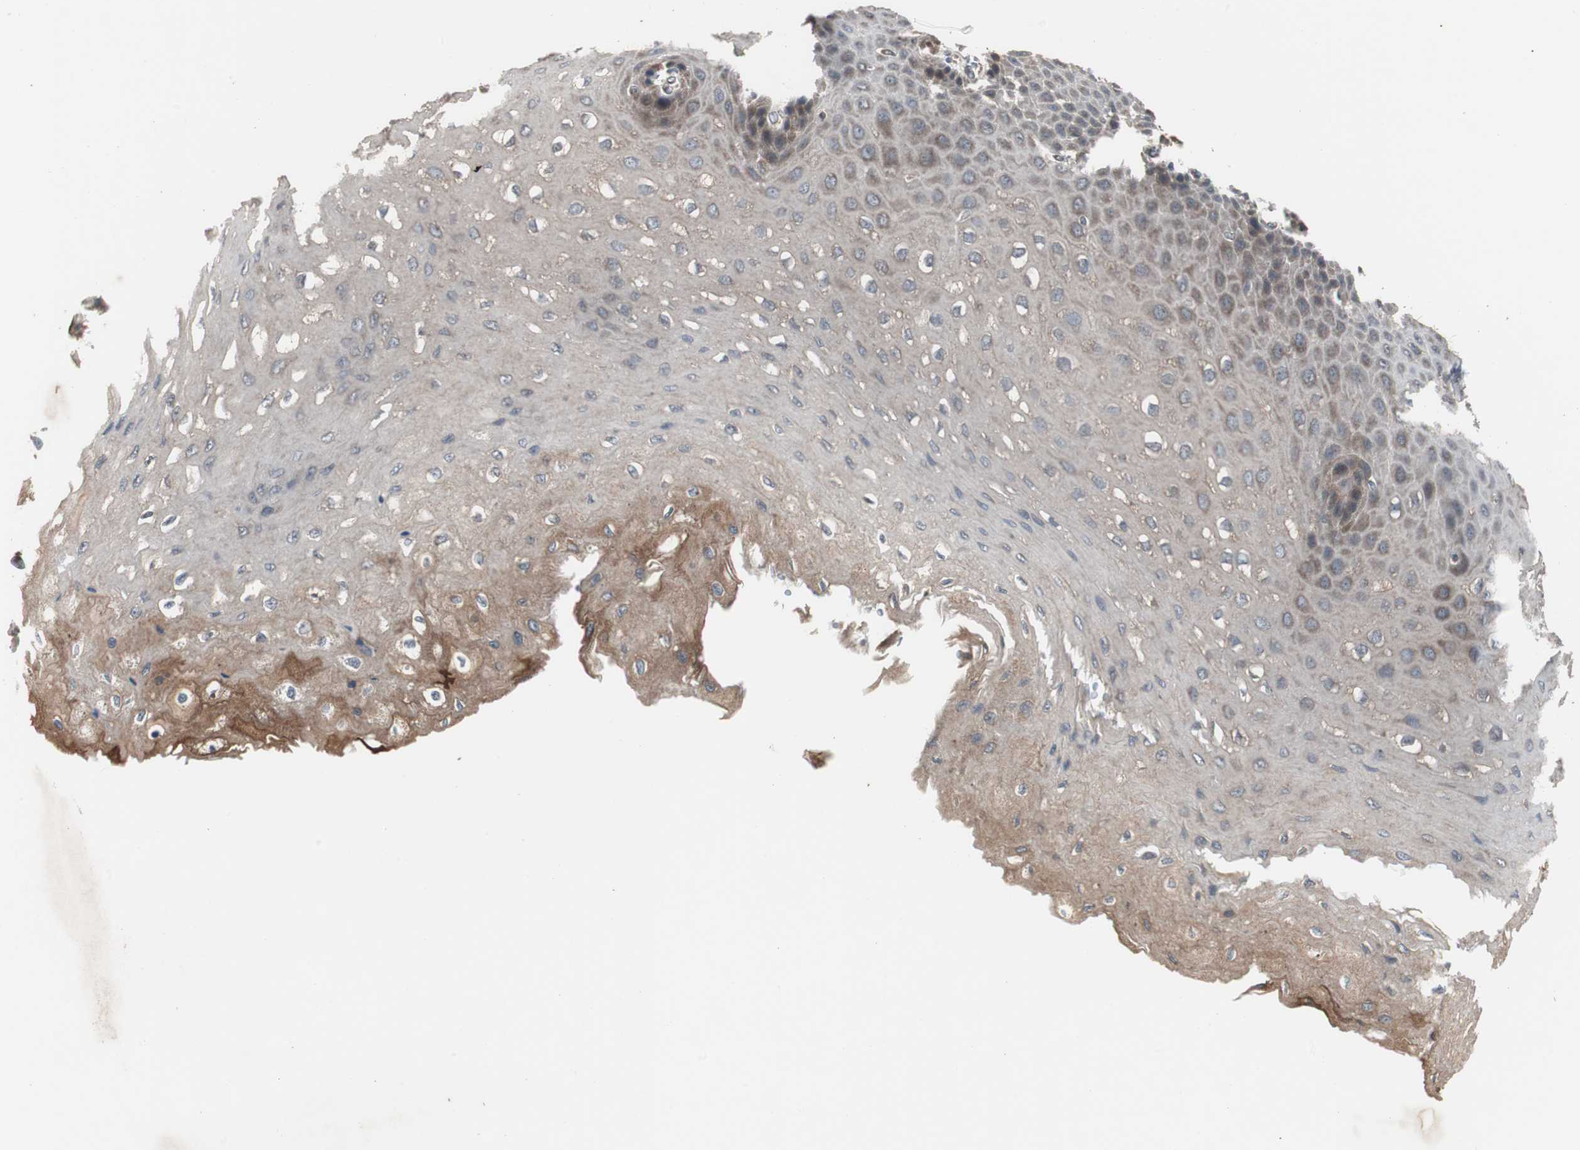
{"staining": {"intensity": "weak", "quantity": ">75%", "location": "cytoplasmic/membranous"}, "tissue": "esophagus", "cell_type": "Squamous epithelial cells", "image_type": "normal", "snomed": [{"axis": "morphology", "description": "Normal tissue, NOS"}, {"axis": "topography", "description": "Esophagus"}], "caption": "IHC image of benign human esophagus stained for a protein (brown), which exhibits low levels of weak cytoplasmic/membranous positivity in approximately >75% of squamous epithelial cells.", "gene": "ZMPSTE24", "patient": {"sex": "female", "age": 72}}